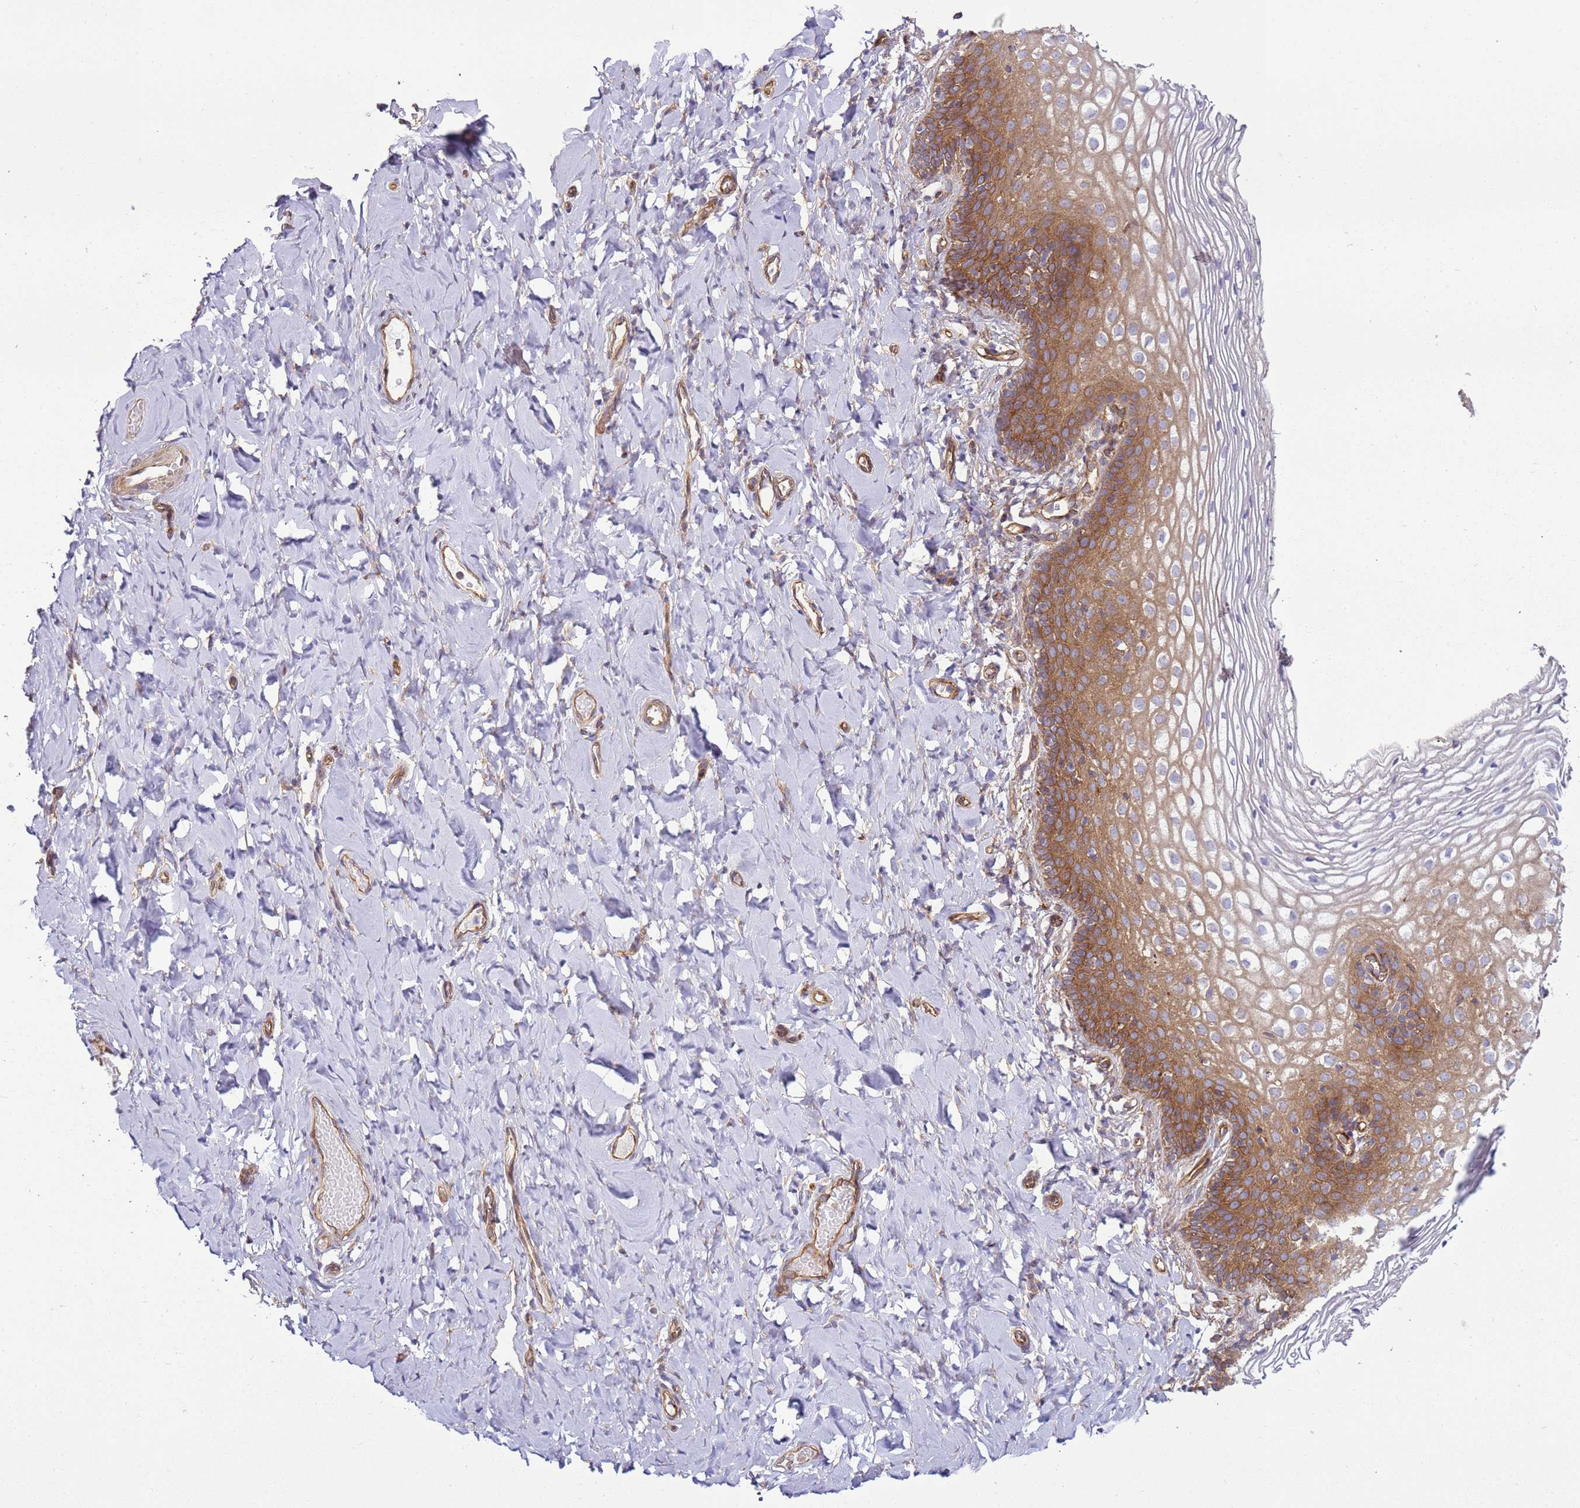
{"staining": {"intensity": "moderate", "quantity": ">75%", "location": "cytoplasmic/membranous"}, "tissue": "vagina", "cell_type": "Squamous epithelial cells", "image_type": "normal", "snomed": [{"axis": "morphology", "description": "Normal tissue, NOS"}, {"axis": "topography", "description": "Vagina"}], "caption": "Vagina stained for a protein (brown) exhibits moderate cytoplasmic/membranous positive staining in approximately >75% of squamous epithelial cells.", "gene": "SNX21", "patient": {"sex": "female", "age": 60}}